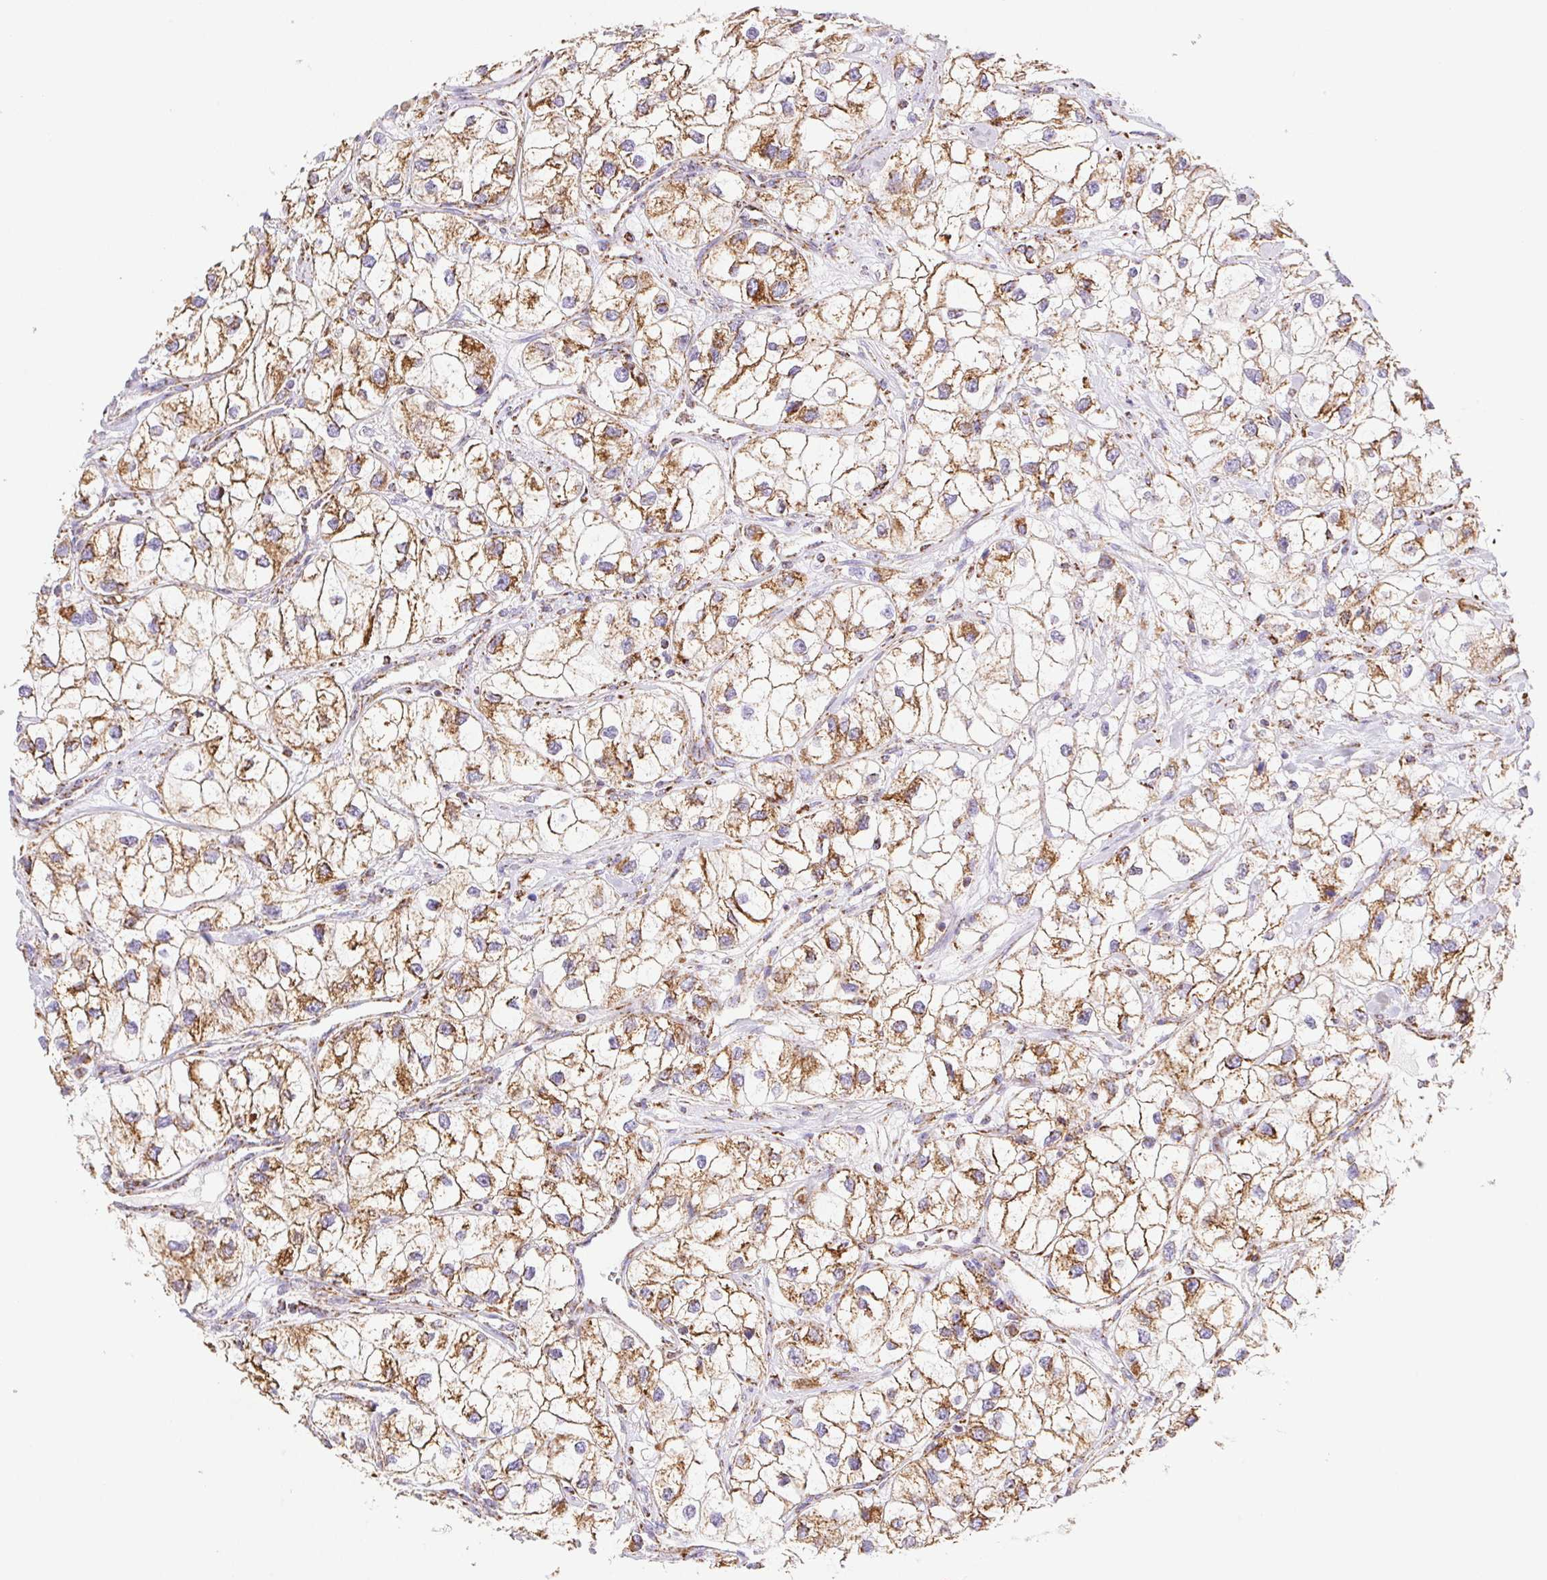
{"staining": {"intensity": "moderate", "quantity": ">75%", "location": "cytoplasmic/membranous"}, "tissue": "renal cancer", "cell_type": "Tumor cells", "image_type": "cancer", "snomed": [{"axis": "morphology", "description": "Adenocarcinoma, NOS"}, {"axis": "topography", "description": "Kidney"}], "caption": "A brown stain labels moderate cytoplasmic/membranous positivity of a protein in adenocarcinoma (renal) tumor cells. (DAB = brown stain, brightfield microscopy at high magnification).", "gene": "NIPSNAP2", "patient": {"sex": "male", "age": 59}}